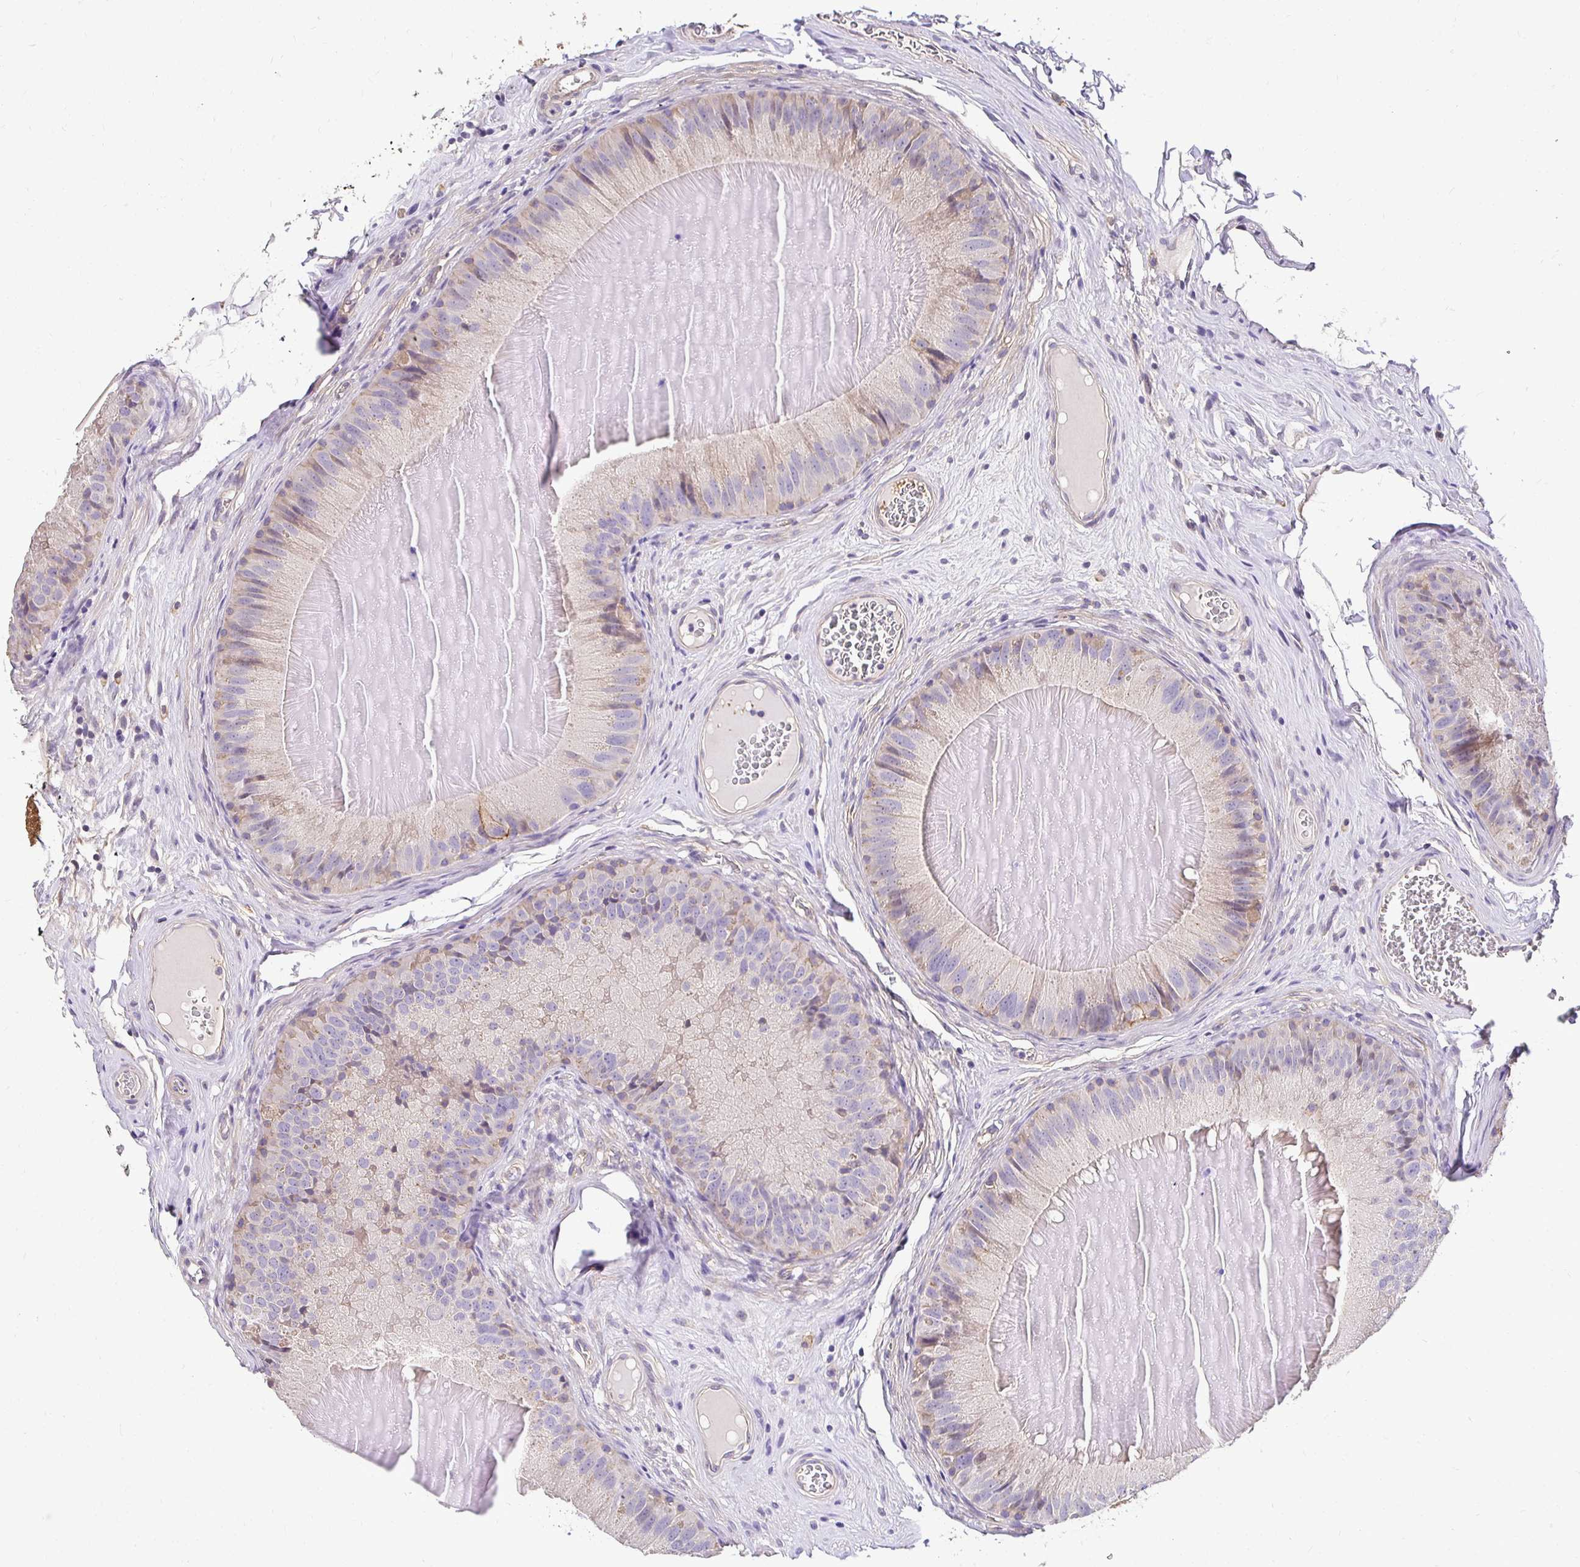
{"staining": {"intensity": "strong", "quantity": "25%-75%", "location": "cytoplasmic/membranous"}, "tissue": "epididymis", "cell_type": "Glandular cells", "image_type": "normal", "snomed": [{"axis": "morphology", "description": "Normal tissue, NOS"}, {"axis": "topography", "description": "Epididymis, spermatic cord, NOS"}], "caption": "Immunohistochemical staining of unremarkable epididymis displays high levels of strong cytoplasmic/membranous positivity in about 25%-75% of glandular cells. (DAB (3,3'-diaminobenzidine) IHC, brown staining for protein, blue staining for nuclei).", "gene": "SLC9A1", "patient": {"sex": "male", "age": 39}}